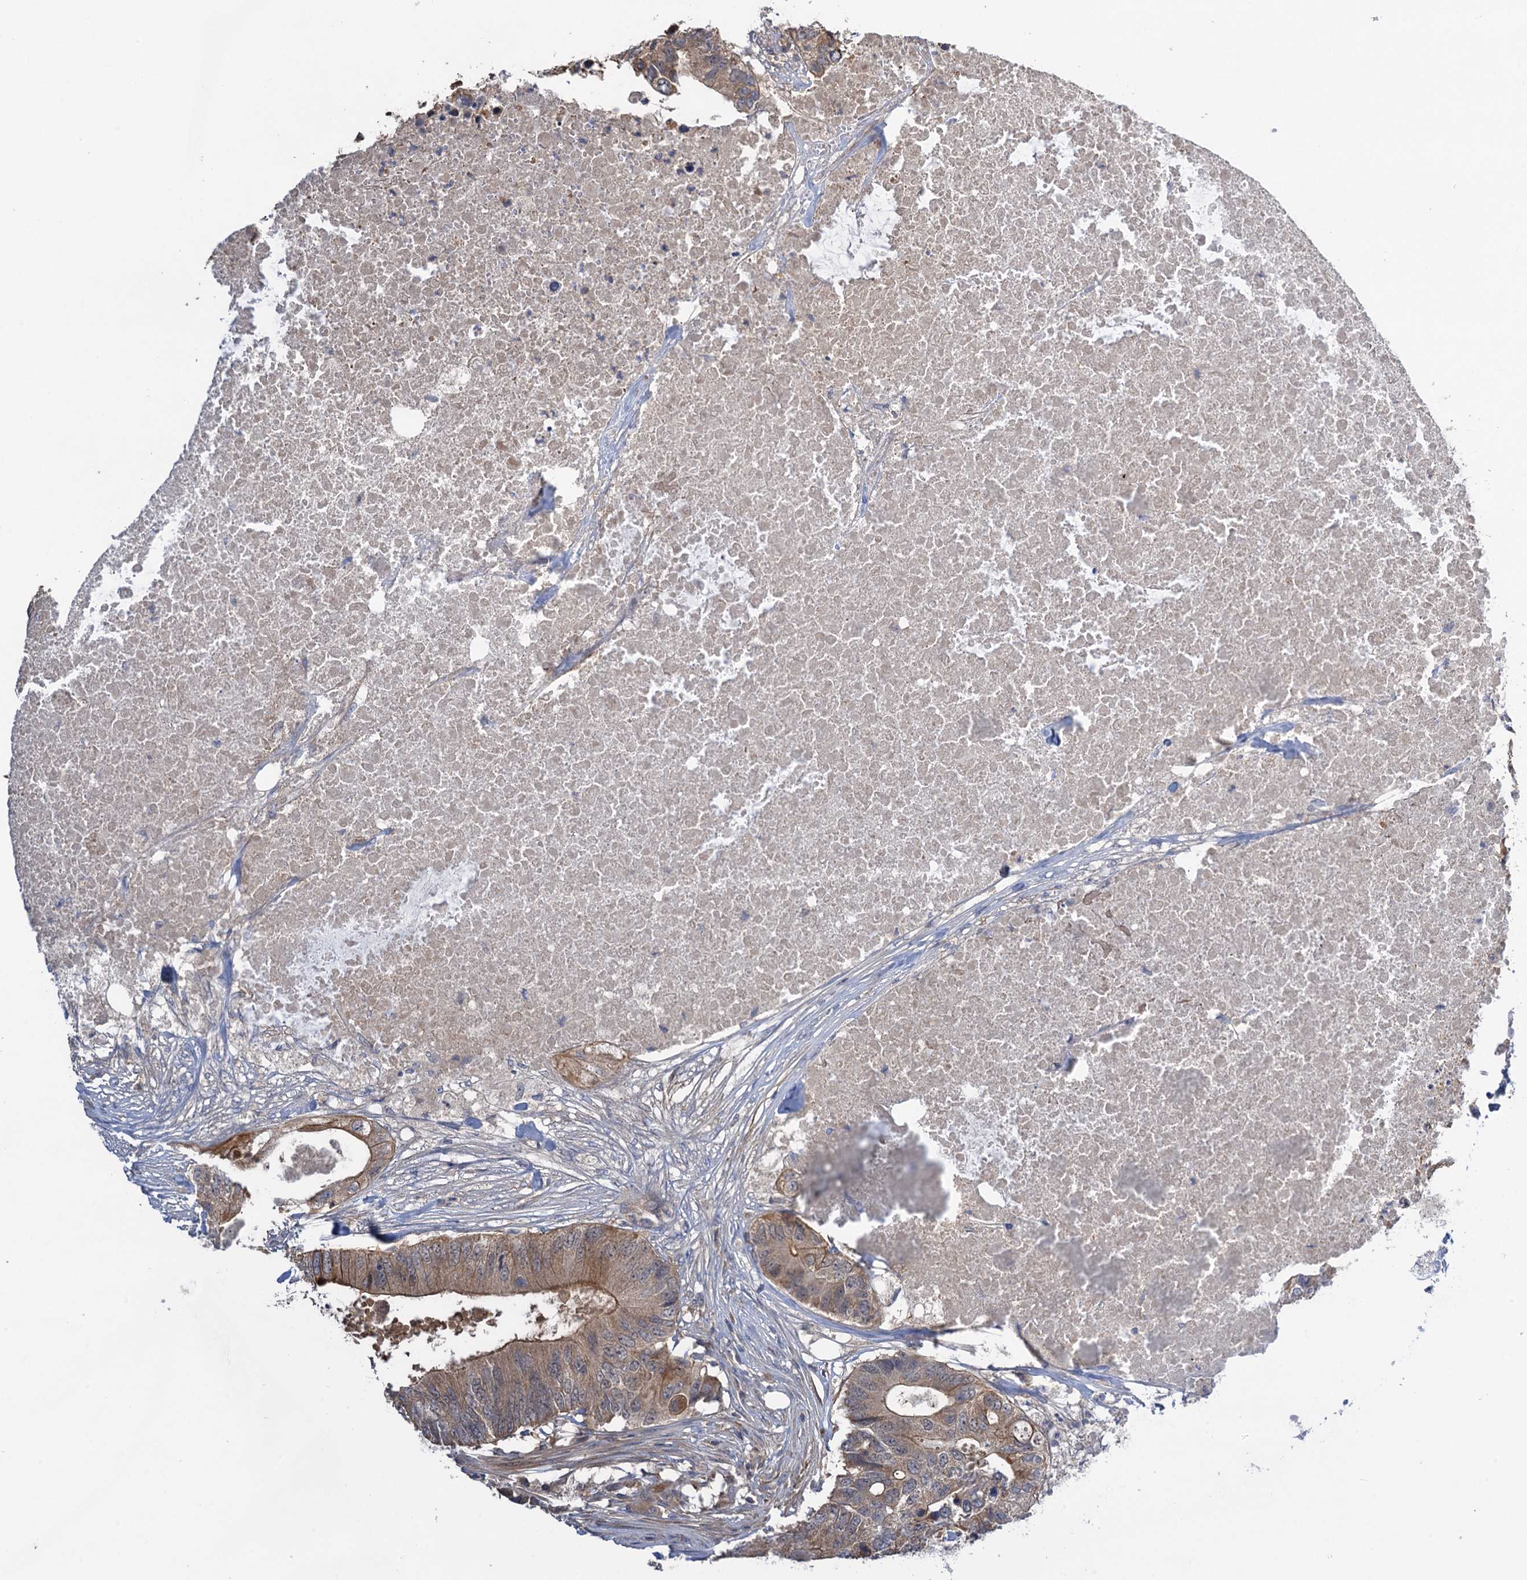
{"staining": {"intensity": "moderate", "quantity": ">75%", "location": "cytoplasmic/membranous"}, "tissue": "colorectal cancer", "cell_type": "Tumor cells", "image_type": "cancer", "snomed": [{"axis": "morphology", "description": "Adenocarcinoma, NOS"}, {"axis": "topography", "description": "Colon"}], "caption": "High-power microscopy captured an immunohistochemistry micrograph of colorectal adenocarcinoma, revealing moderate cytoplasmic/membranous expression in about >75% of tumor cells.", "gene": "WDR88", "patient": {"sex": "male", "age": 71}}